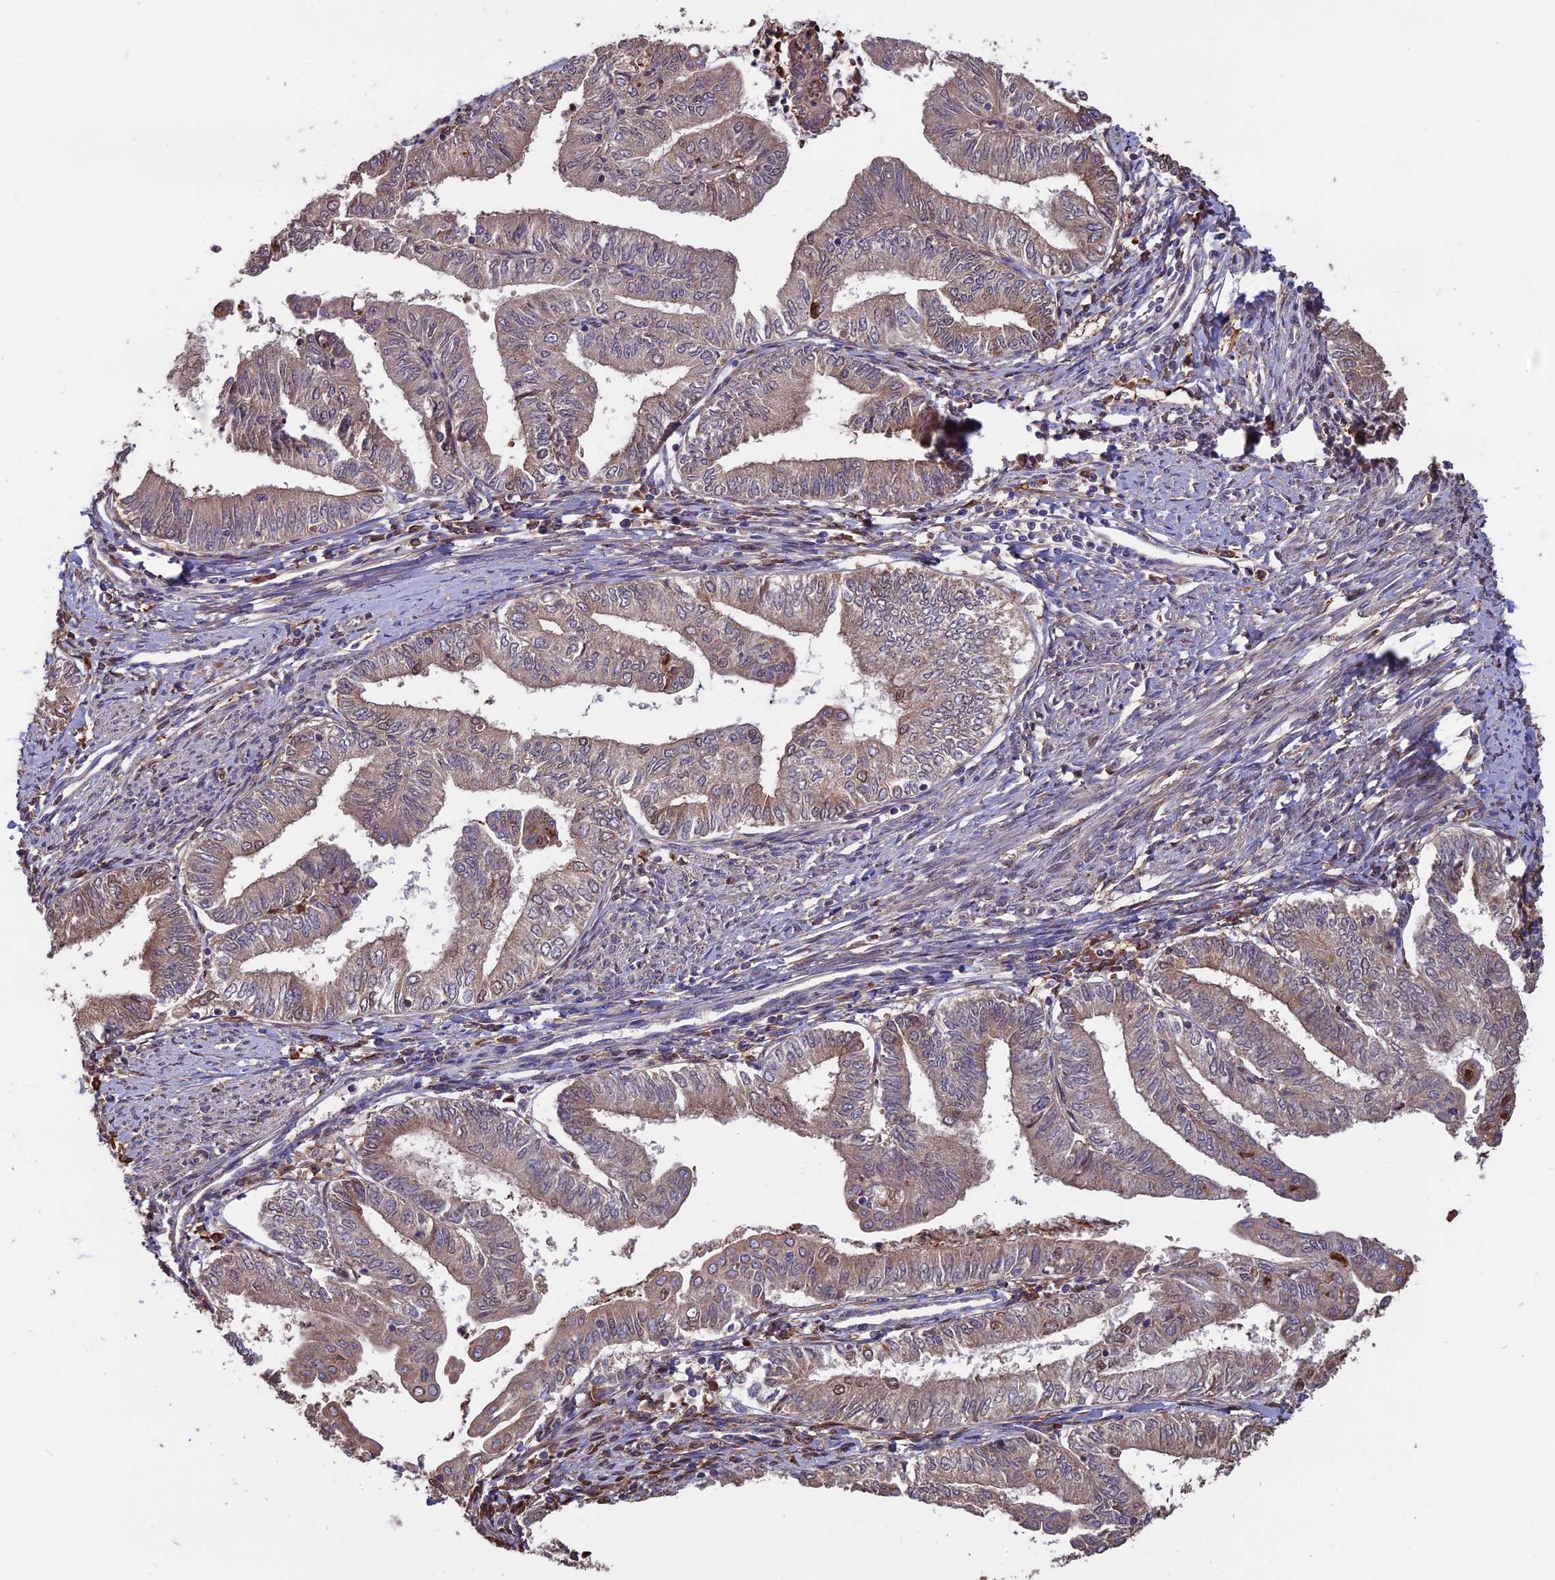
{"staining": {"intensity": "weak", "quantity": "25%-75%", "location": "cytoplasmic/membranous"}, "tissue": "endometrial cancer", "cell_type": "Tumor cells", "image_type": "cancer", "snomed": [{"axis": "morphology", "description": "Adenocarcinoma, NOS"}, {"axis": "topography", "description": "Endometrium"}], "caption": "The immunohistochemical stain labels weak cytoplasmic/membranous positivity in tumor cells of endometrial cancer tissue. The protein of interest is stained brown, and the nuclei are stained in blue (DAB (3,3'-diaminobenzidine) IHC with brightfield microscopy, high magnification).", "gene": "VWA3A", "patient": {"sex": "female", "age": 66}}